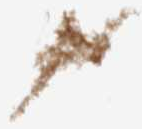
{"staining": {"intensity": "negative", "quantity": "none", "location": "none"}, "tissue": "cervix", "cell_type": "Glandular cells", "image_type": "normal", "snomed": [{"axis": "morphology", "description": "Normal tissue, NOS"}, {"axis": "topography", "description": "Cervix"}], "caption": "This is a photomicrograph of immunohistochemistry staining of normal cervix, which shows no positivity in glandular cells.", "gene": "EIF3H", "patient": {"sex": "female", "age": 72}}